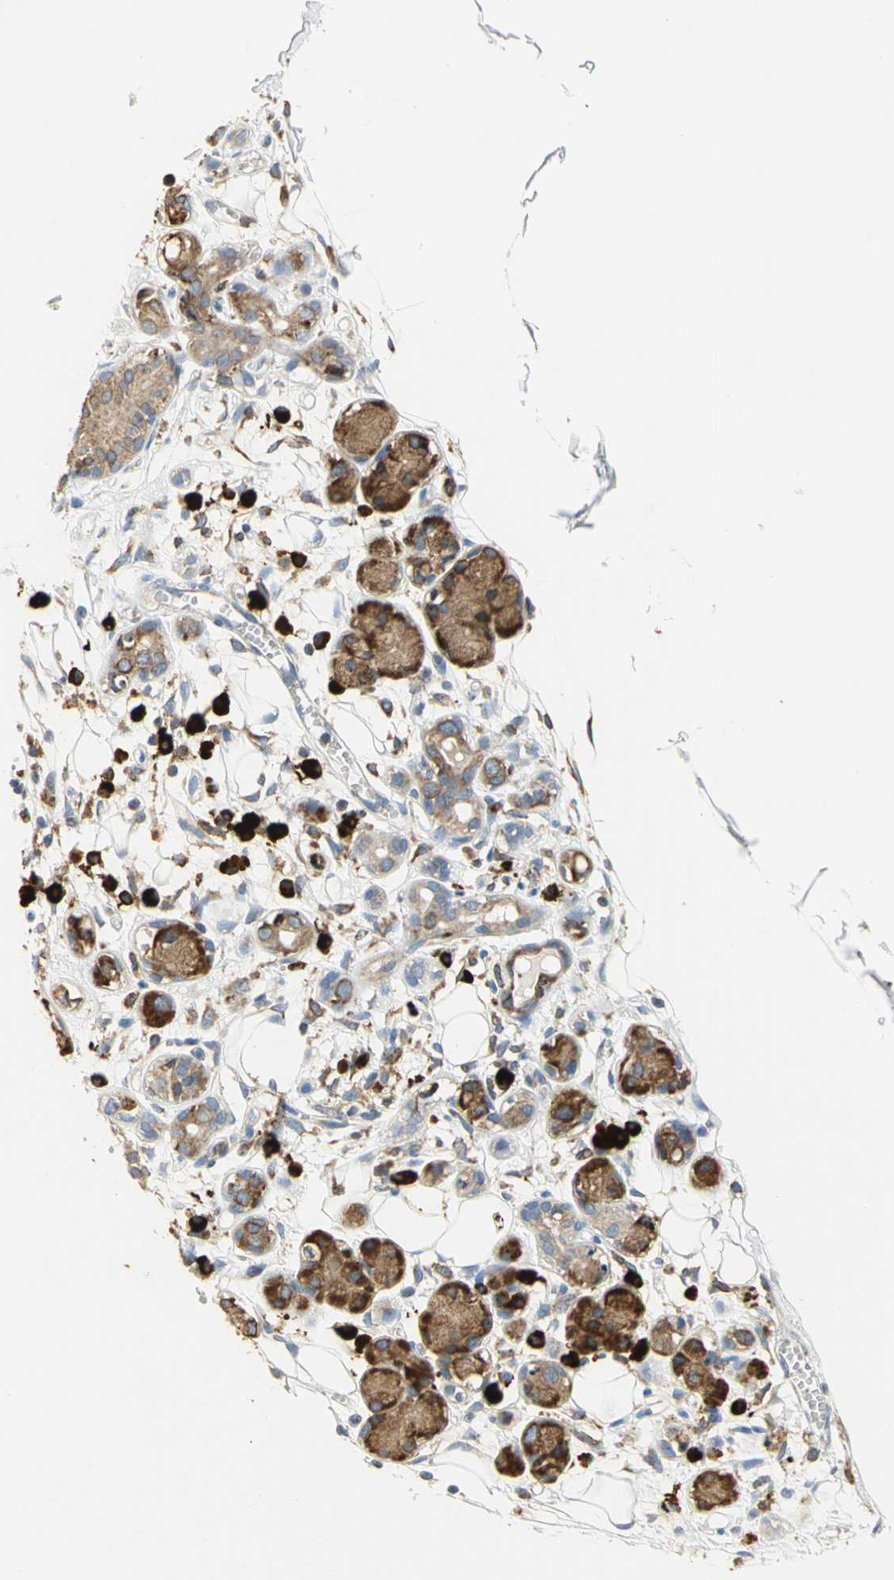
{"staining": {"intensity": "weak", "quantity": ">75%", "location": "cytoplasmic/membranous"}, "tissue": "adipose tissue", "cell_type": "Adipocytes", "image_type": "normal", "snomed": [{"axis": "morphology", "description": "Normal tissue, NOS"}, {"axis": "morphology", "description": "Inflammation, NOS"}, {"axis": "topography", "description": "Vascular tissue"}, {"axis": "topography", "description": "Salivary gland"}], "caption": "Protein expression by immunohistochemistry (IHC) shows weak cytoplasmic/membranous staining in about >75% of adipocytes in normal adipose tissue. The staining is performed using DAB brown chromogen to label protein expression. The nuclei are counter-stained blue using hematoxylin.", "gene": "SDF2L1", "patient": {"sex": "female", "age": 75}}